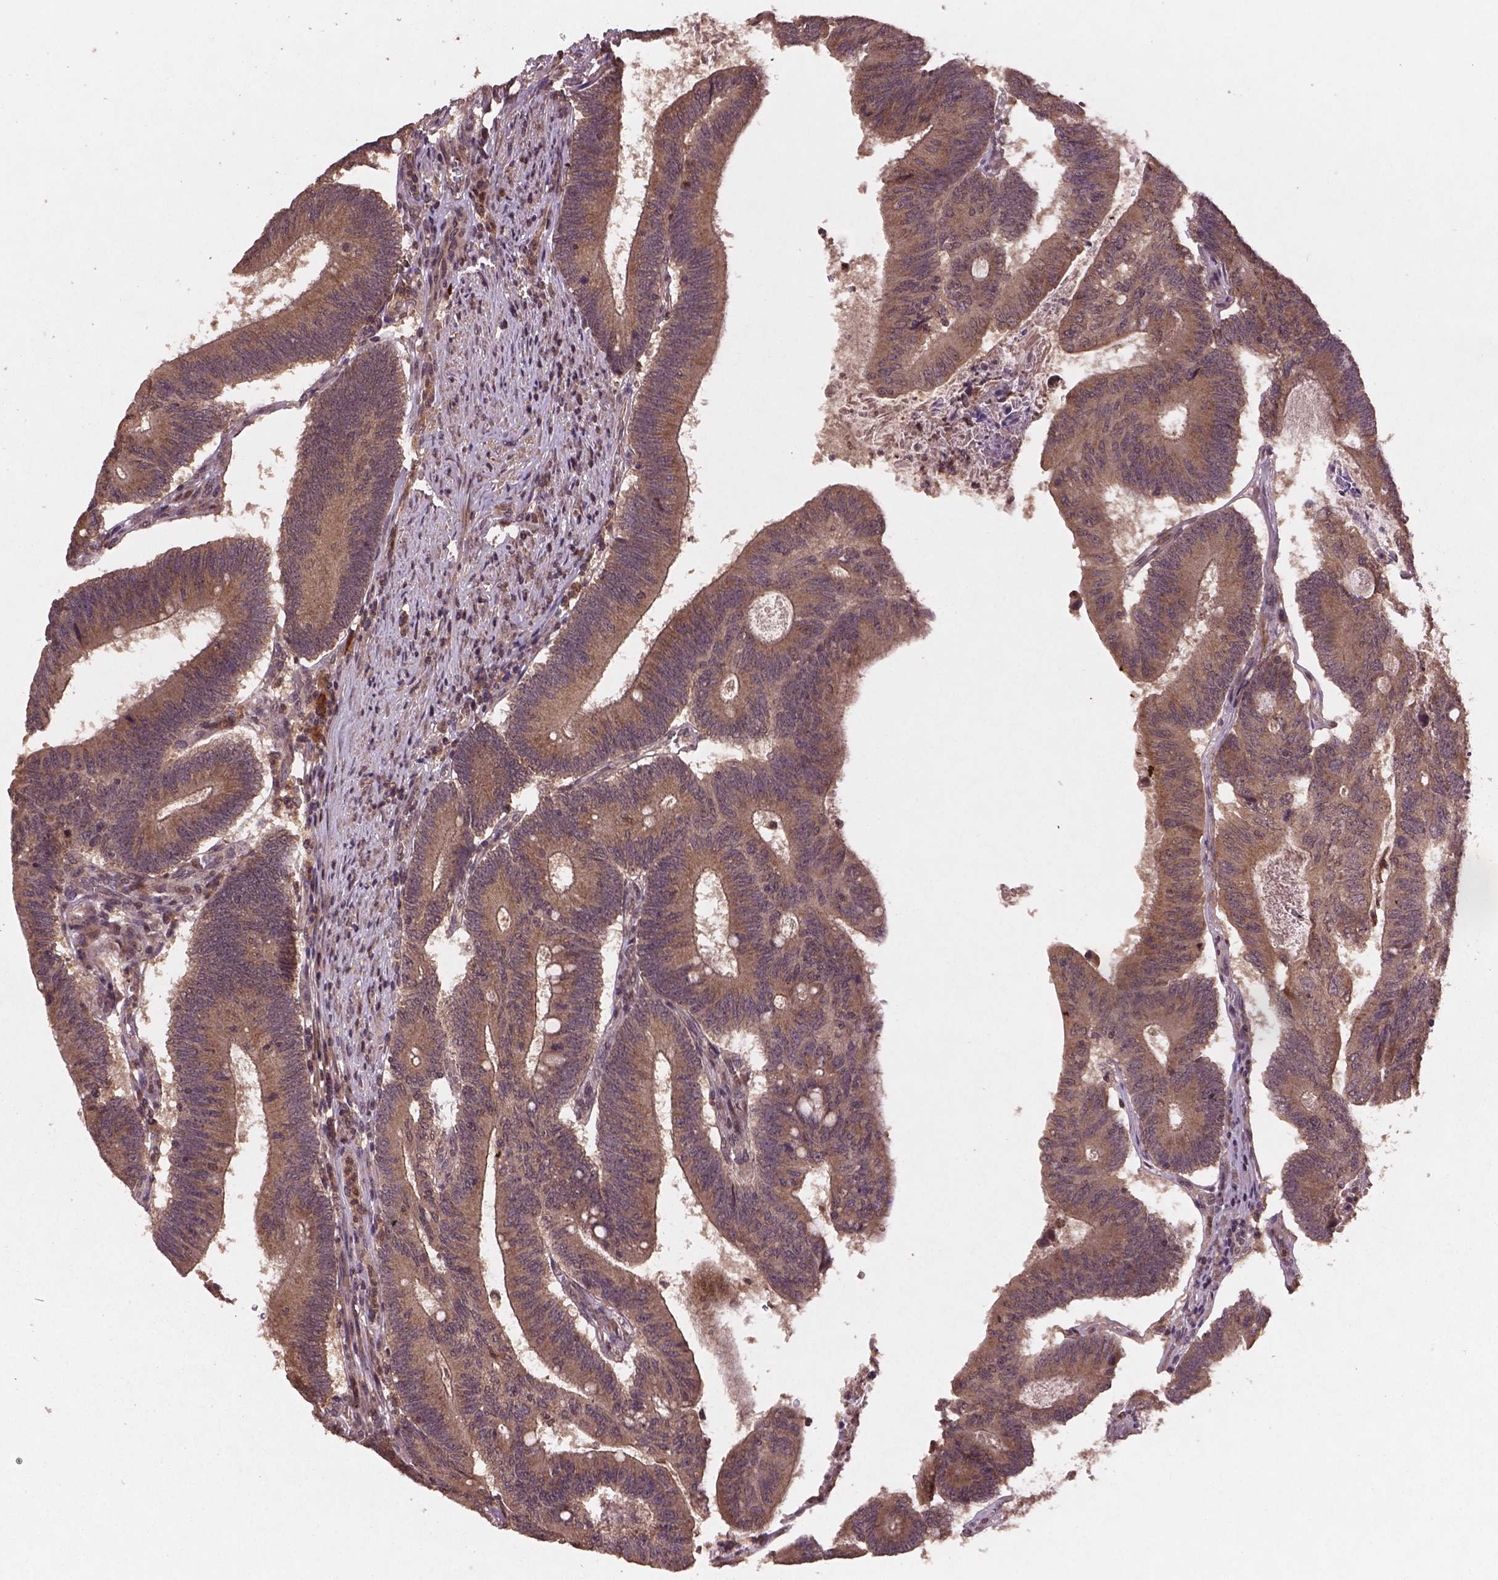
{"staining": {"intensity": "moderate", "quantity": ">75%", "location": "cytoplasmic/membranous"}, "tissue": "colorectal cancer", "cell_type": "Tumor cells", "image_type": "cancer", "snomed": [{"axis": "morphology", "description": "Adenocarcinoma, NOS"}, {"axis": "topography", "description": "Colon"}], "caption": "Moderate cytoplasmic/membranous staining is present in about >75% of tumor cells in colorectal cancer (adenocarcinoma).", "gene": "NIPAL2", "patient": {"sex": "female", "age": 70}}